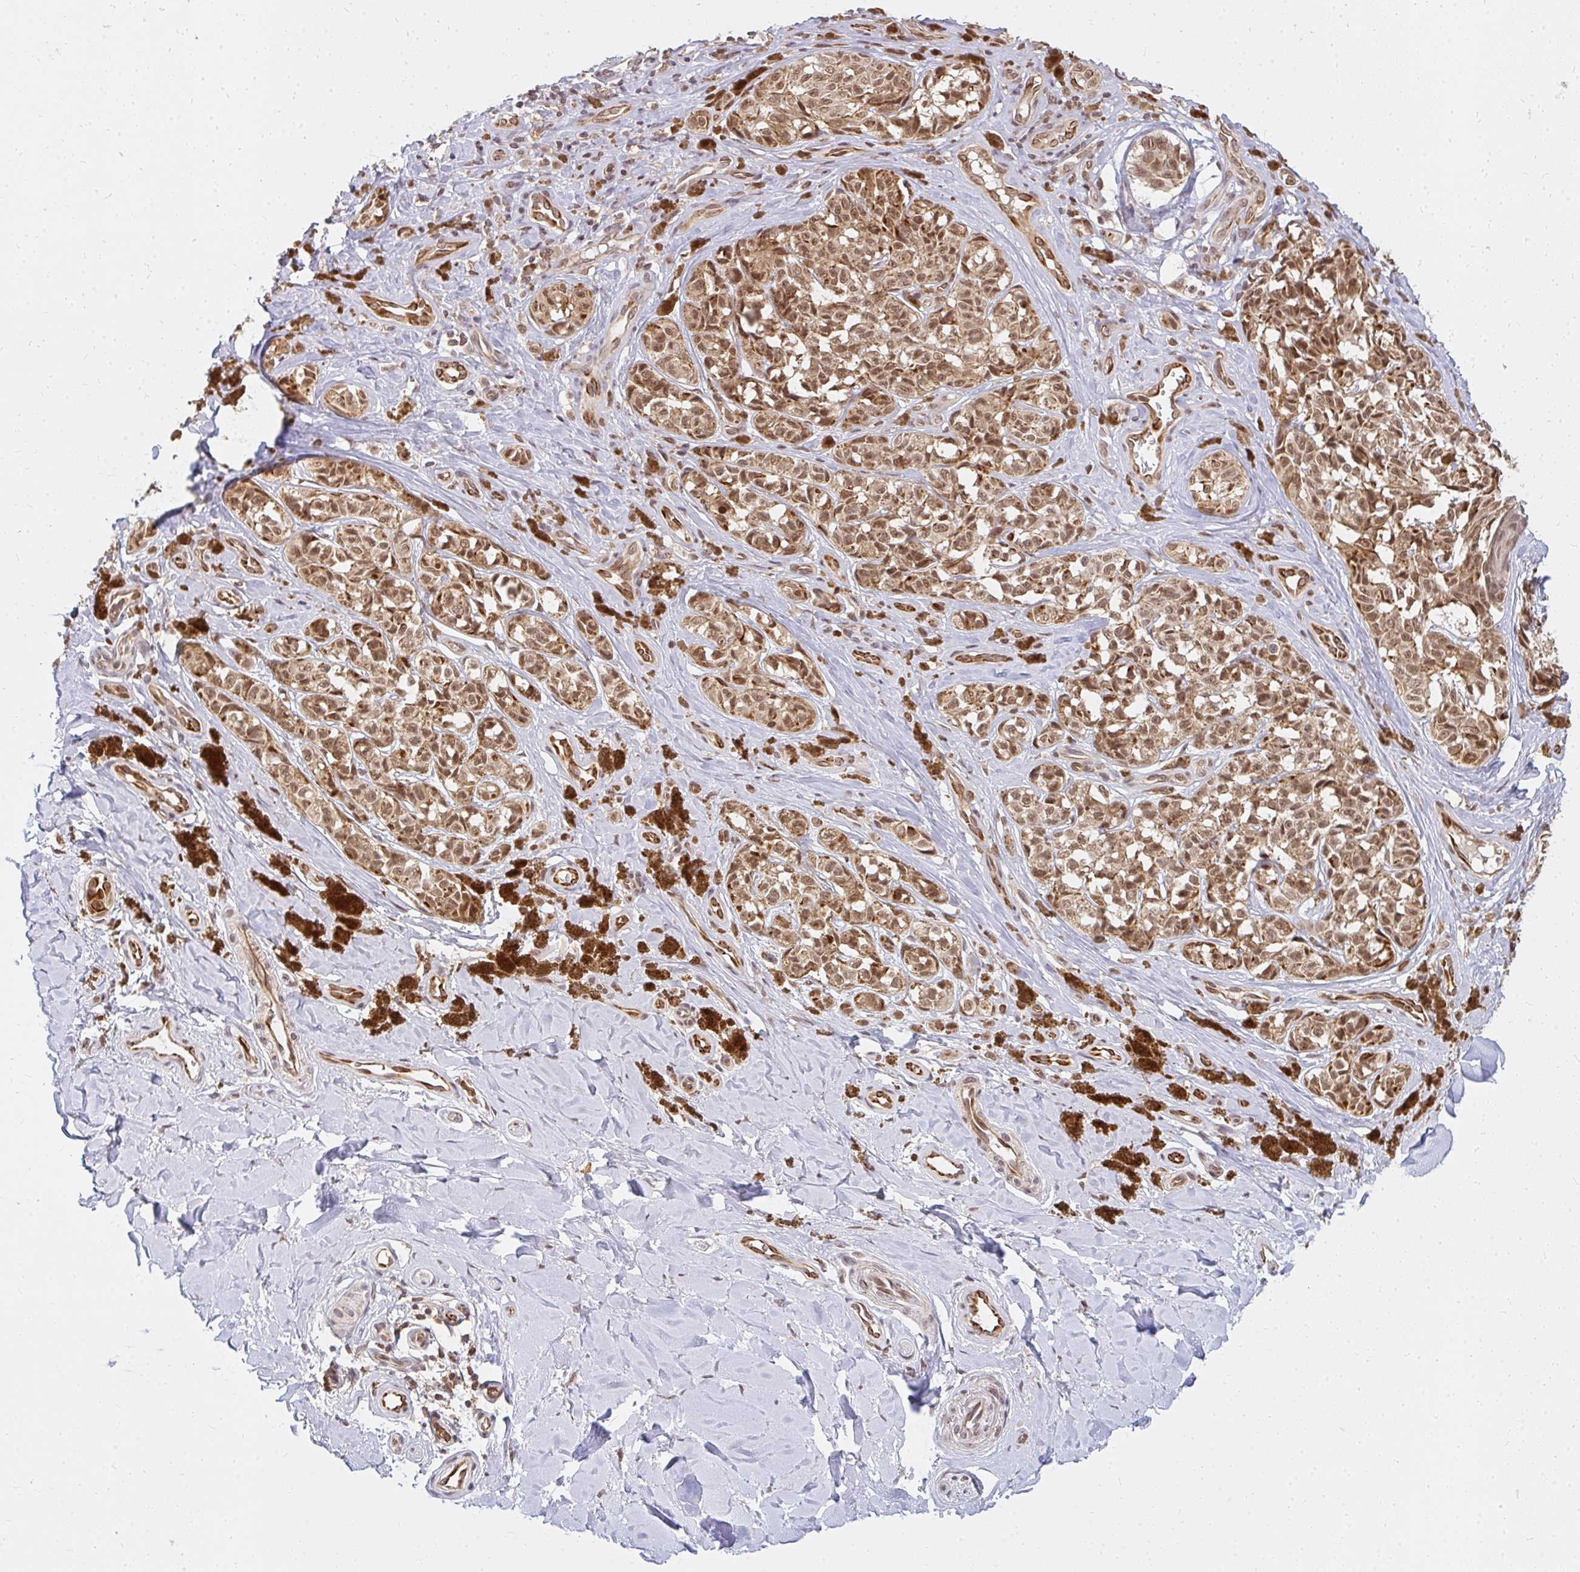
{"staining": {"intensity": "moderate", "quantity": ">75%", "location": "cytoplasmic/membranous,nuclear"}, "tissue": "melanoma", "cell_type": "Tumor cells", "image_type": "cancer", "snomed": [{"axis": "morphology", "description": "Malignant melanoma, NOS"}, {"axis": "topography", "description": "Skin"}], "caption": "A brown stain shows moderate cytoplasmic/membranous and nuclear staining of a protein in human melanoma tumor cells.", "gene": "GTF3C6", "patient": {"sex": "female", "age": 65}}